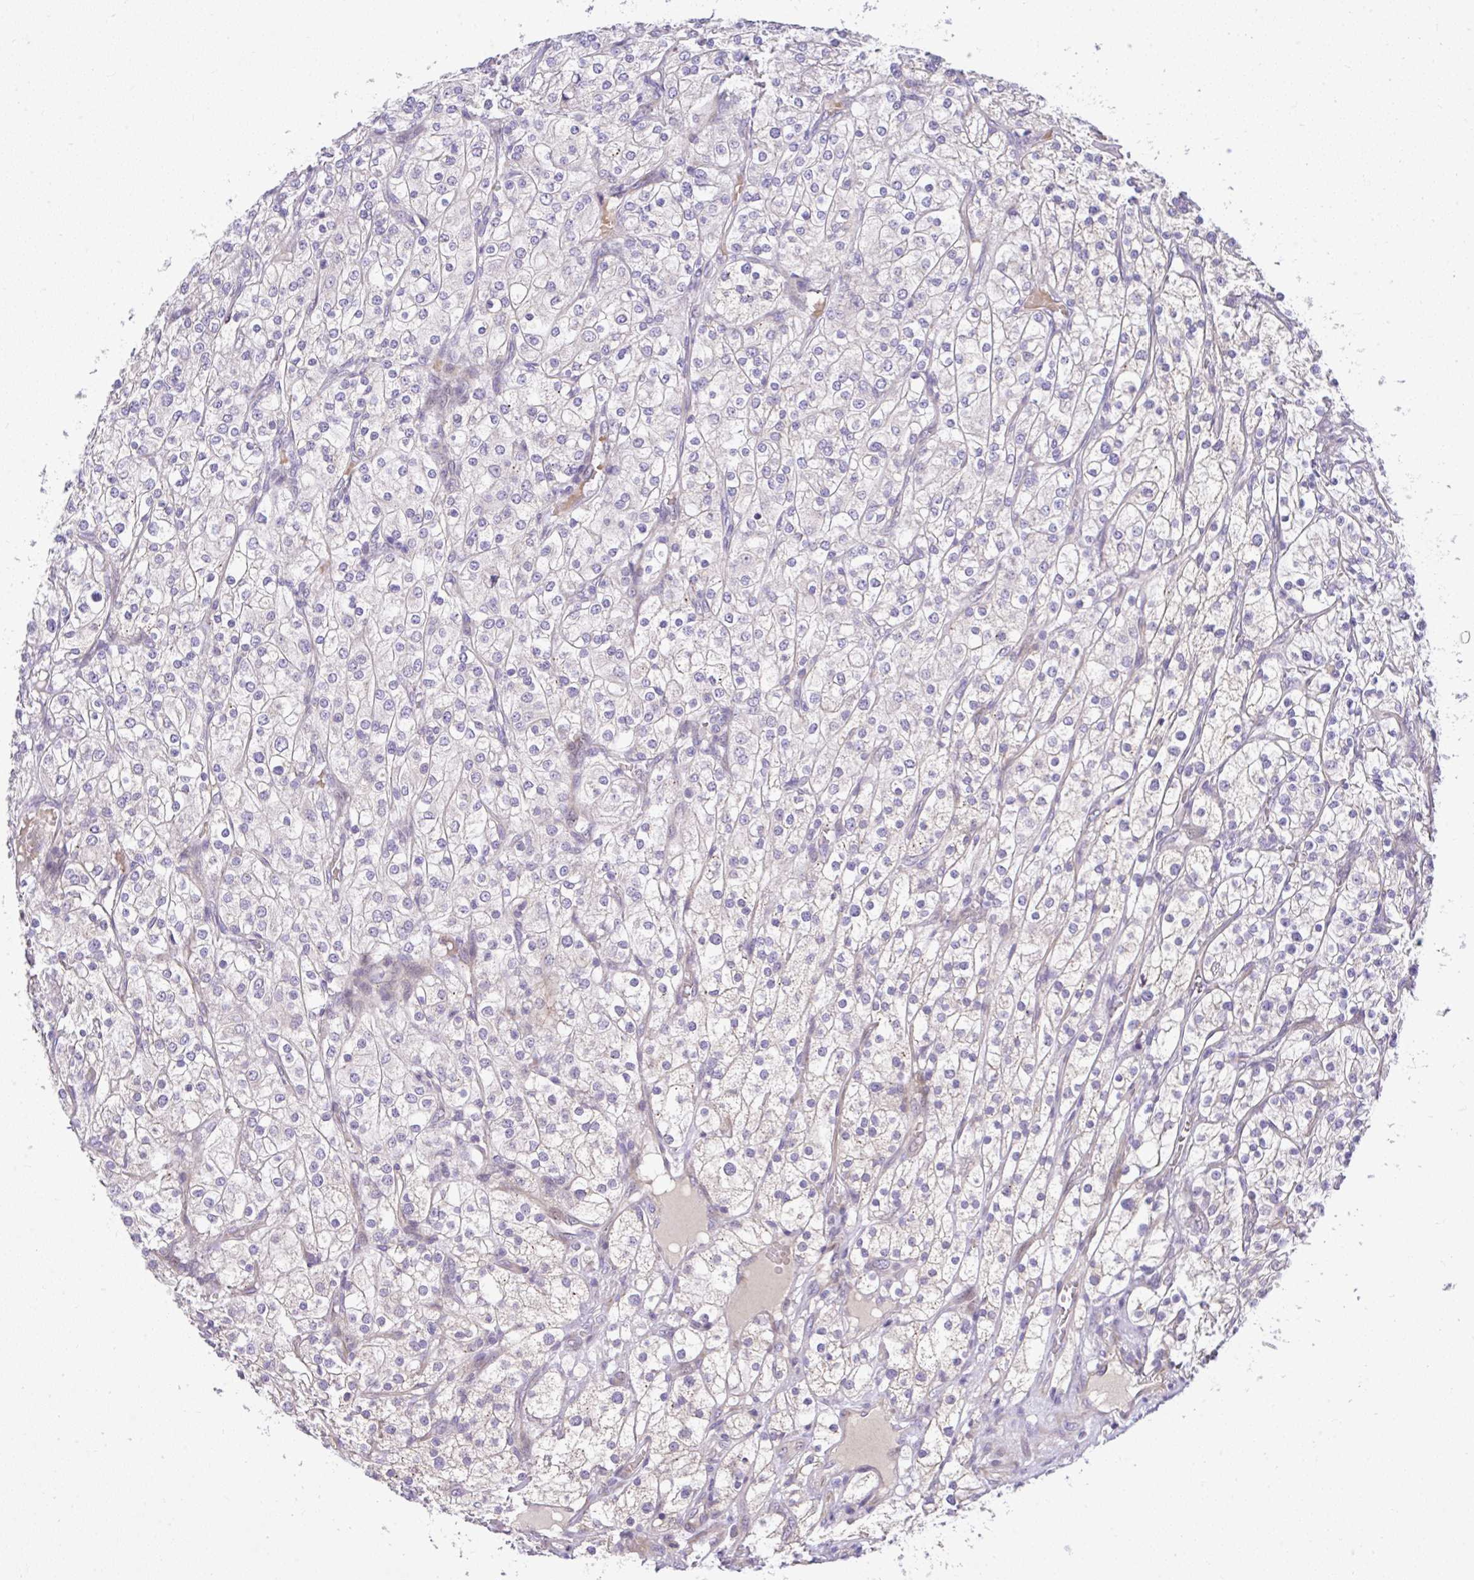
{"staining": {"intensity": "negative", "quantity": "none", "location": "none"}, "tissue": "renal cancer", "cell_type": "Tumor cells", "image_type": "cancer", "snomed": [{"axis": "morphology", "description": "Adenocarcinoma, NOS"}, {"axis": "topography", "description": "Kidney"}], "caption": "Tumor cells are negative for brown protein staining in adenocarcinoma (renal).", "gene": "CHIA", "patient": {"sex": "male", "age": 80}}